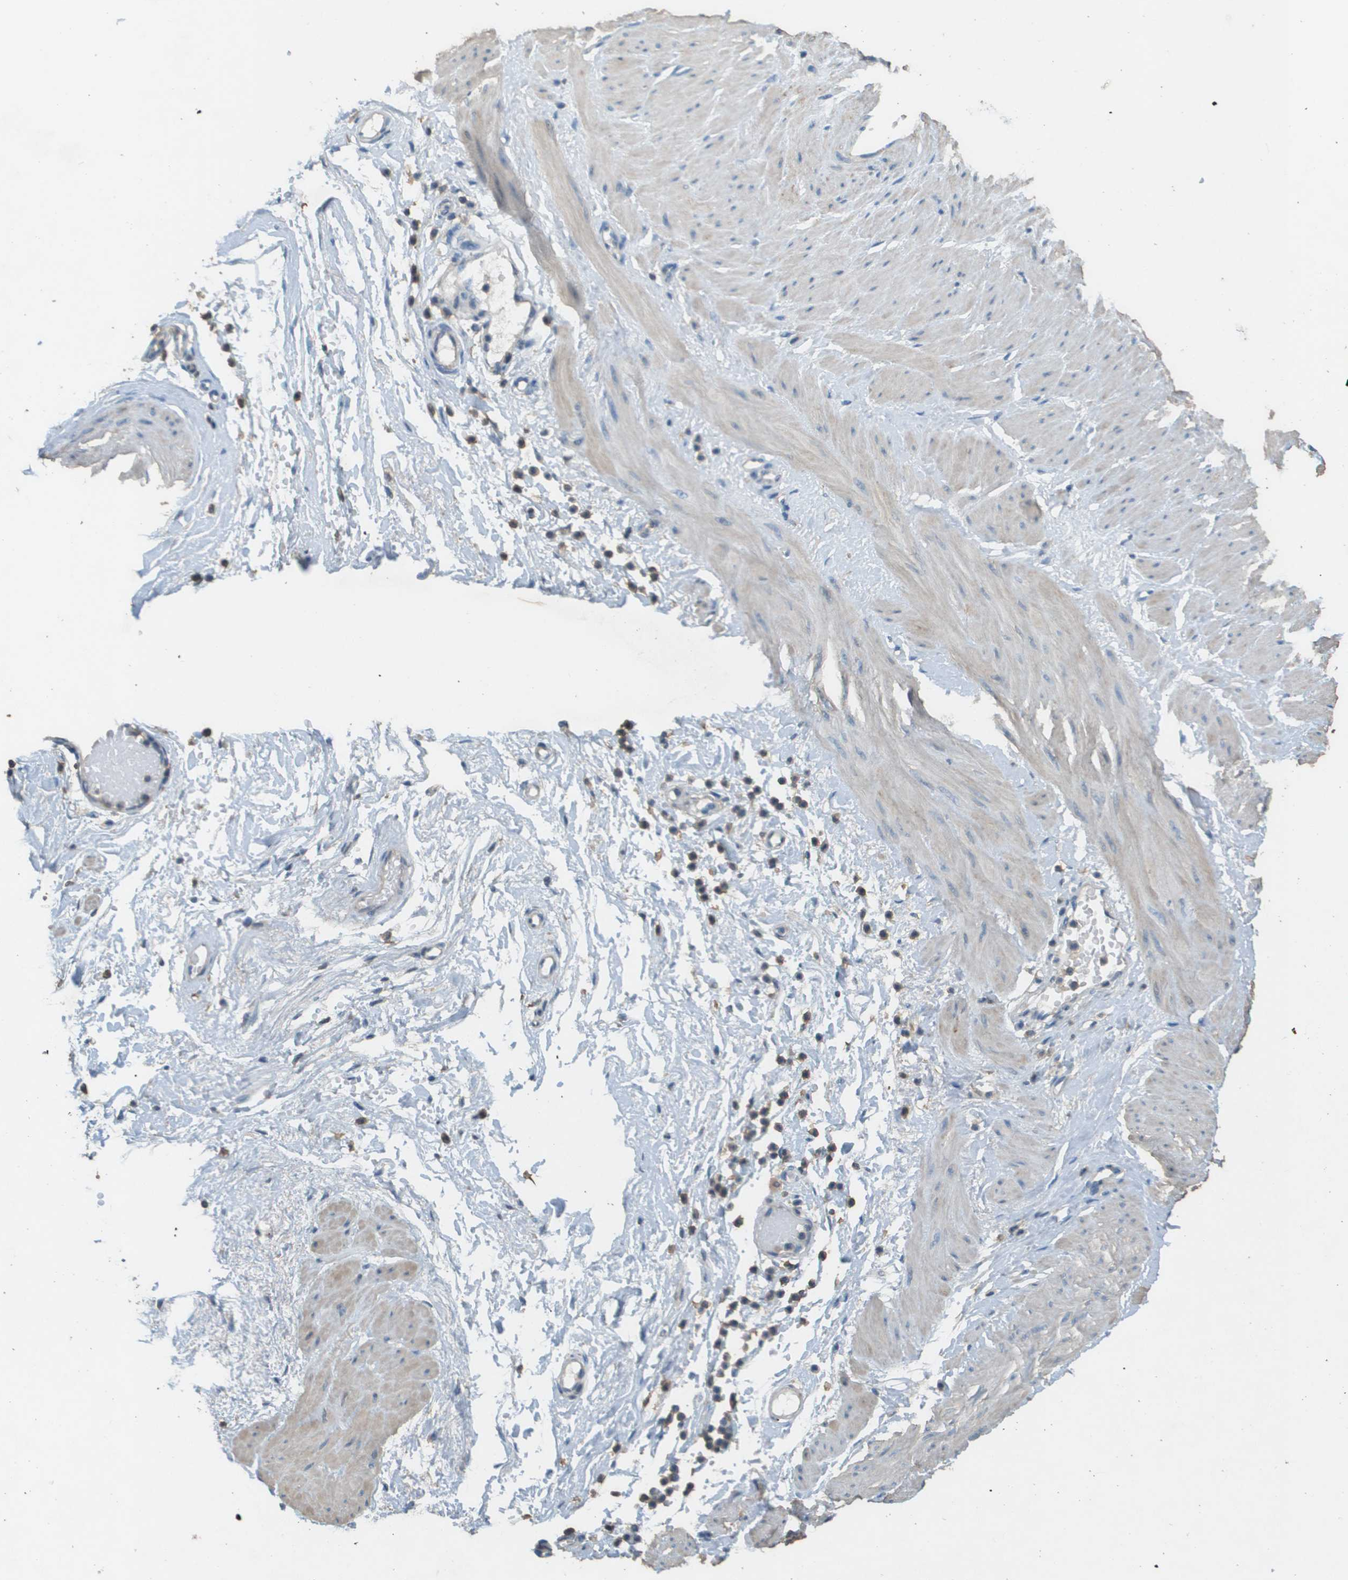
{"staining": {"intensity": "weak", "quantity": ">75%", "location": "cytoplasmic/membranous"}, "tissue": "adipose tissue", "cell_type": "Adipocytes", "image_type": "normal", "snomed": [{"axis": "morphology", "description": "Normal tissue, NOS"}, {"axis": "topography", "description": "Soft tissue"}, {"axis": "topography", "description": "Vascular tissue"}], "caption": "About >75% of adipocytes in unremarkable adipose tissue display weak cytoplasmic/membranous protein positivity as visualized by brown immunohistochemical staining.", "gene": "MS4A7", "patient": {"sex": "female", "age": 35}}